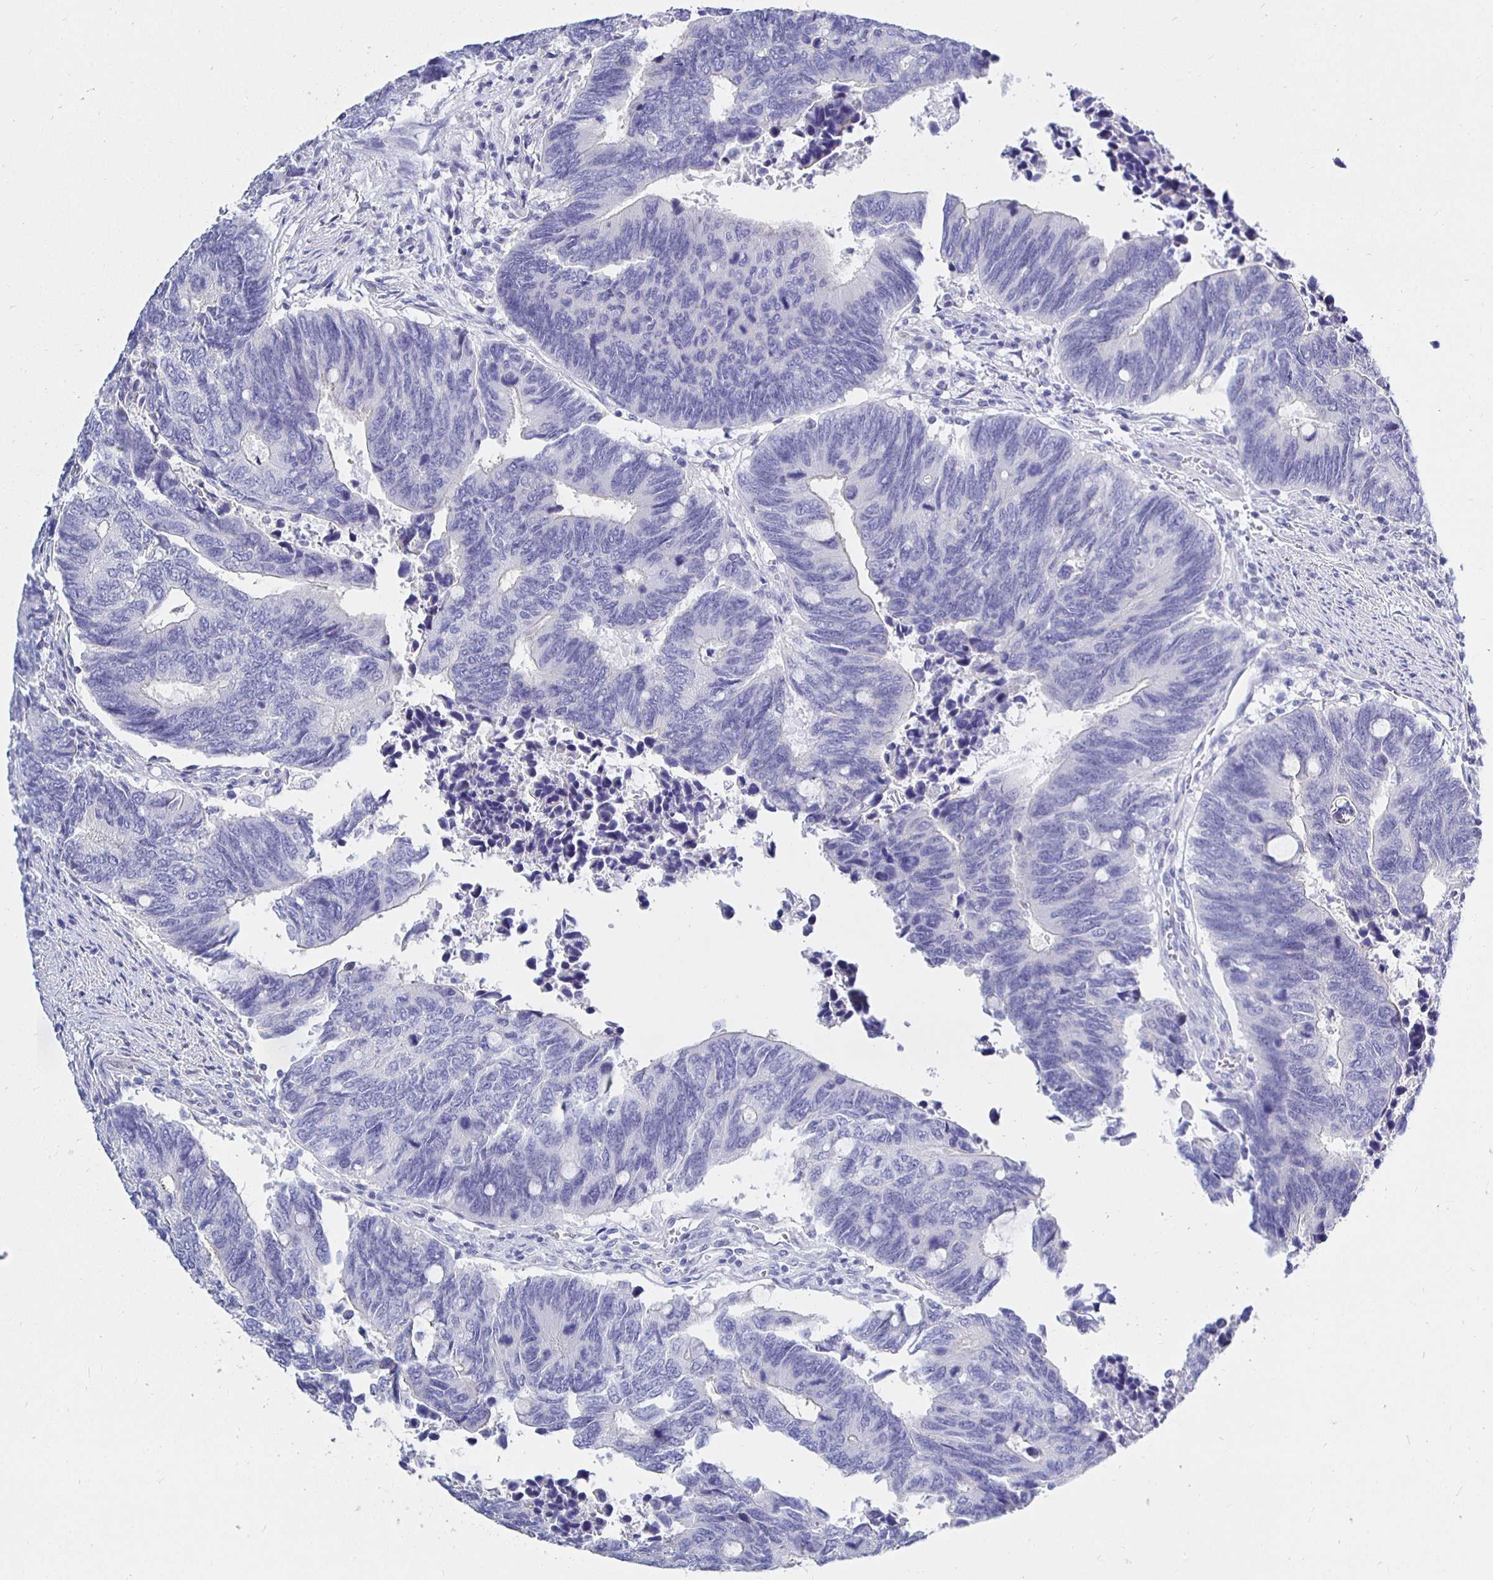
{"staining": {"intensity": "negative", "quantity": "none", "location": "none"}, "tissue": "colorectal cancer", "cell_type": "Tumor cells", "image_type": "cancer", "snomed": [{"axis": "morphology", "description": "Adenocarcinoma, NOS"}, {"axis": "topography", "description": "Colon"}], "caption": "Tumor cells show no significant positivity in colorectal adenocarcinoma.", "gene": "UMOD", "patient": {"sex": "male", "age": 87}}